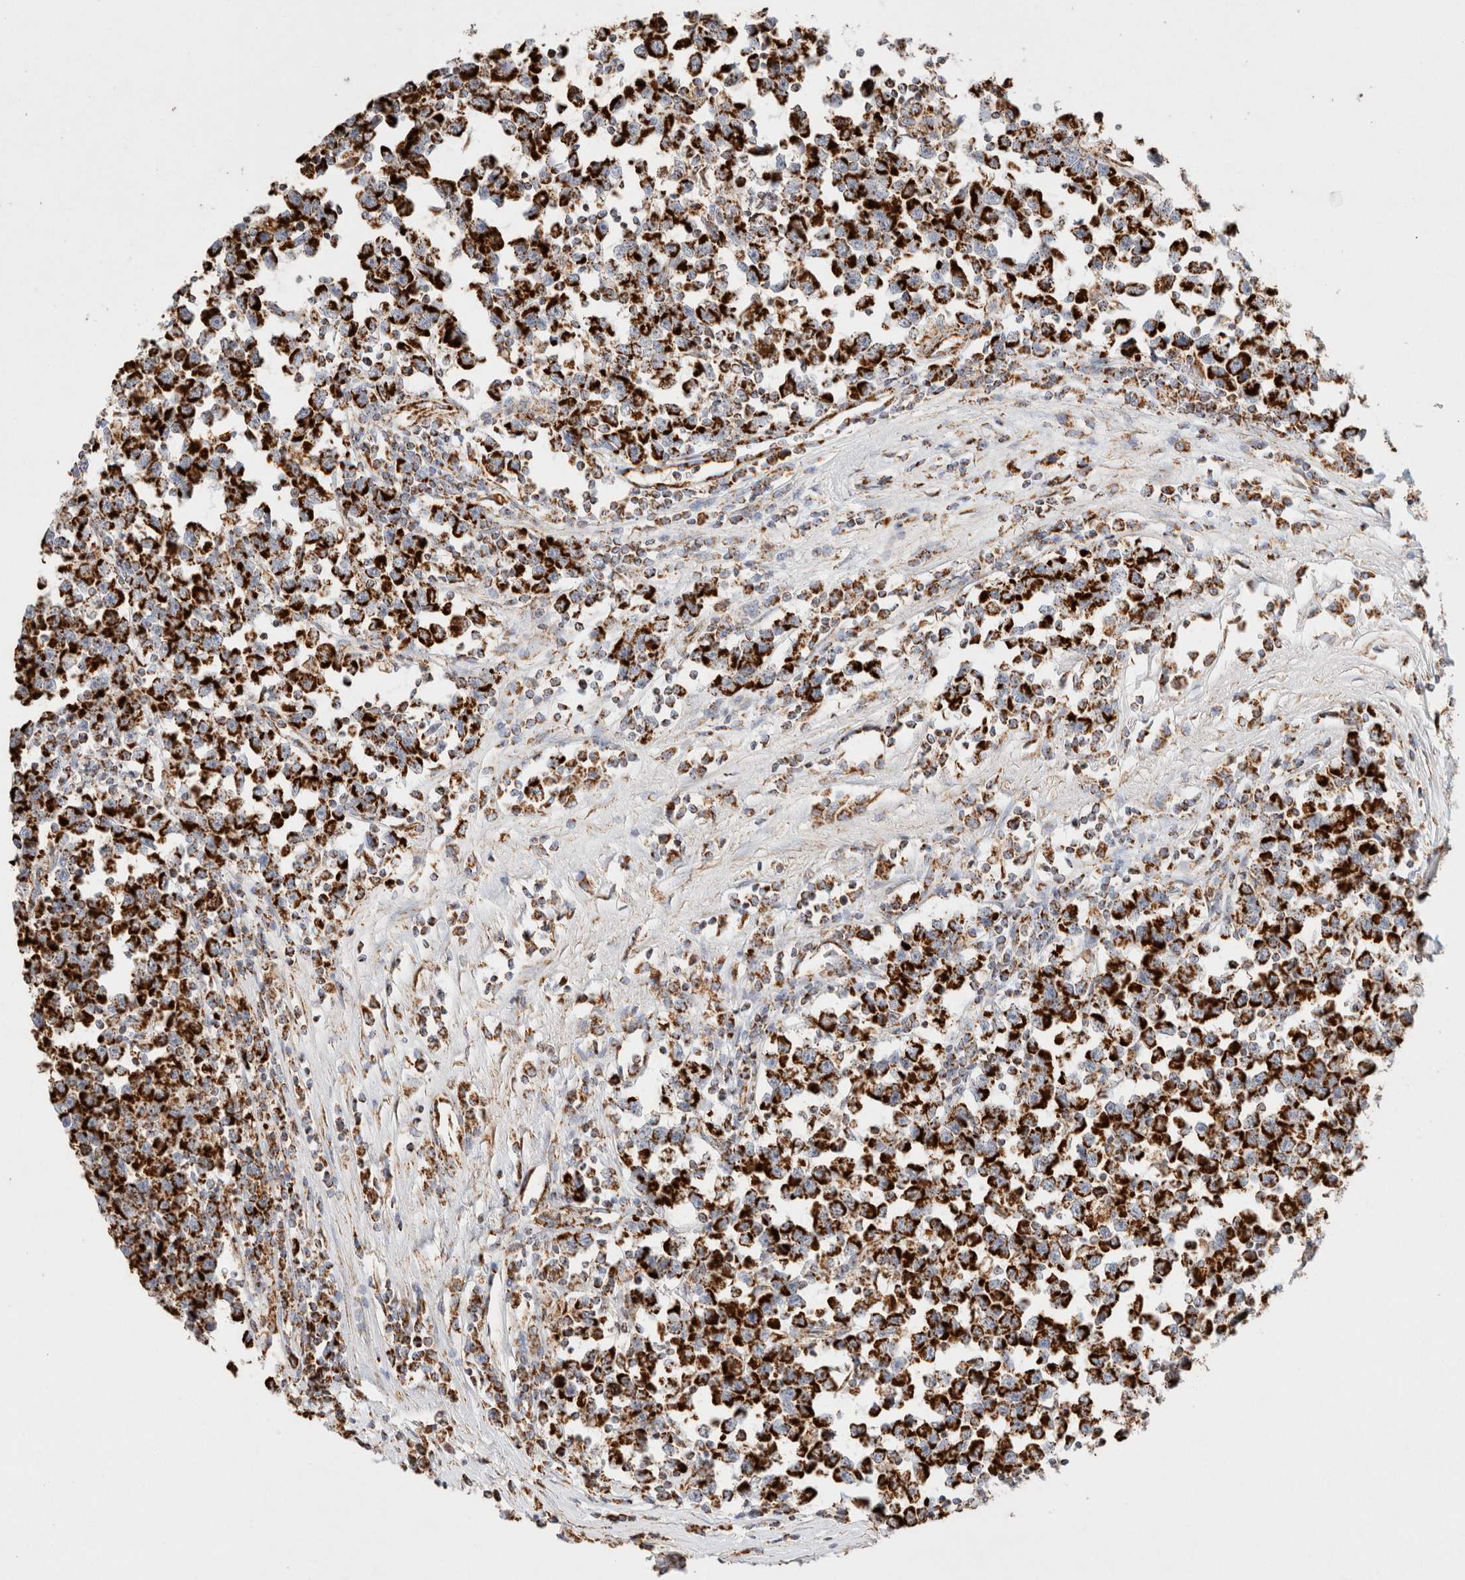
{"staining": {"intensity": "strong", "quantity": ">75%", "location": "cytoplasmic/membranous"}, "tissue": "testis cancer", "cell_type": "Tumor cells", "image_type": "cancer", "snomed": [{"axis": "morphology", "description": "Seminoma, NOS"}, {"axis": "topography", "description": "Testis"}], "caption": "Immunohistochemical staining of human testis seminoma reveals high levels of strong cytoplasmic/membranous protein expression in approximately >75% of tumor cells.", "gene": "PHB2", "patient": {"sex": "male", "age": 43}}